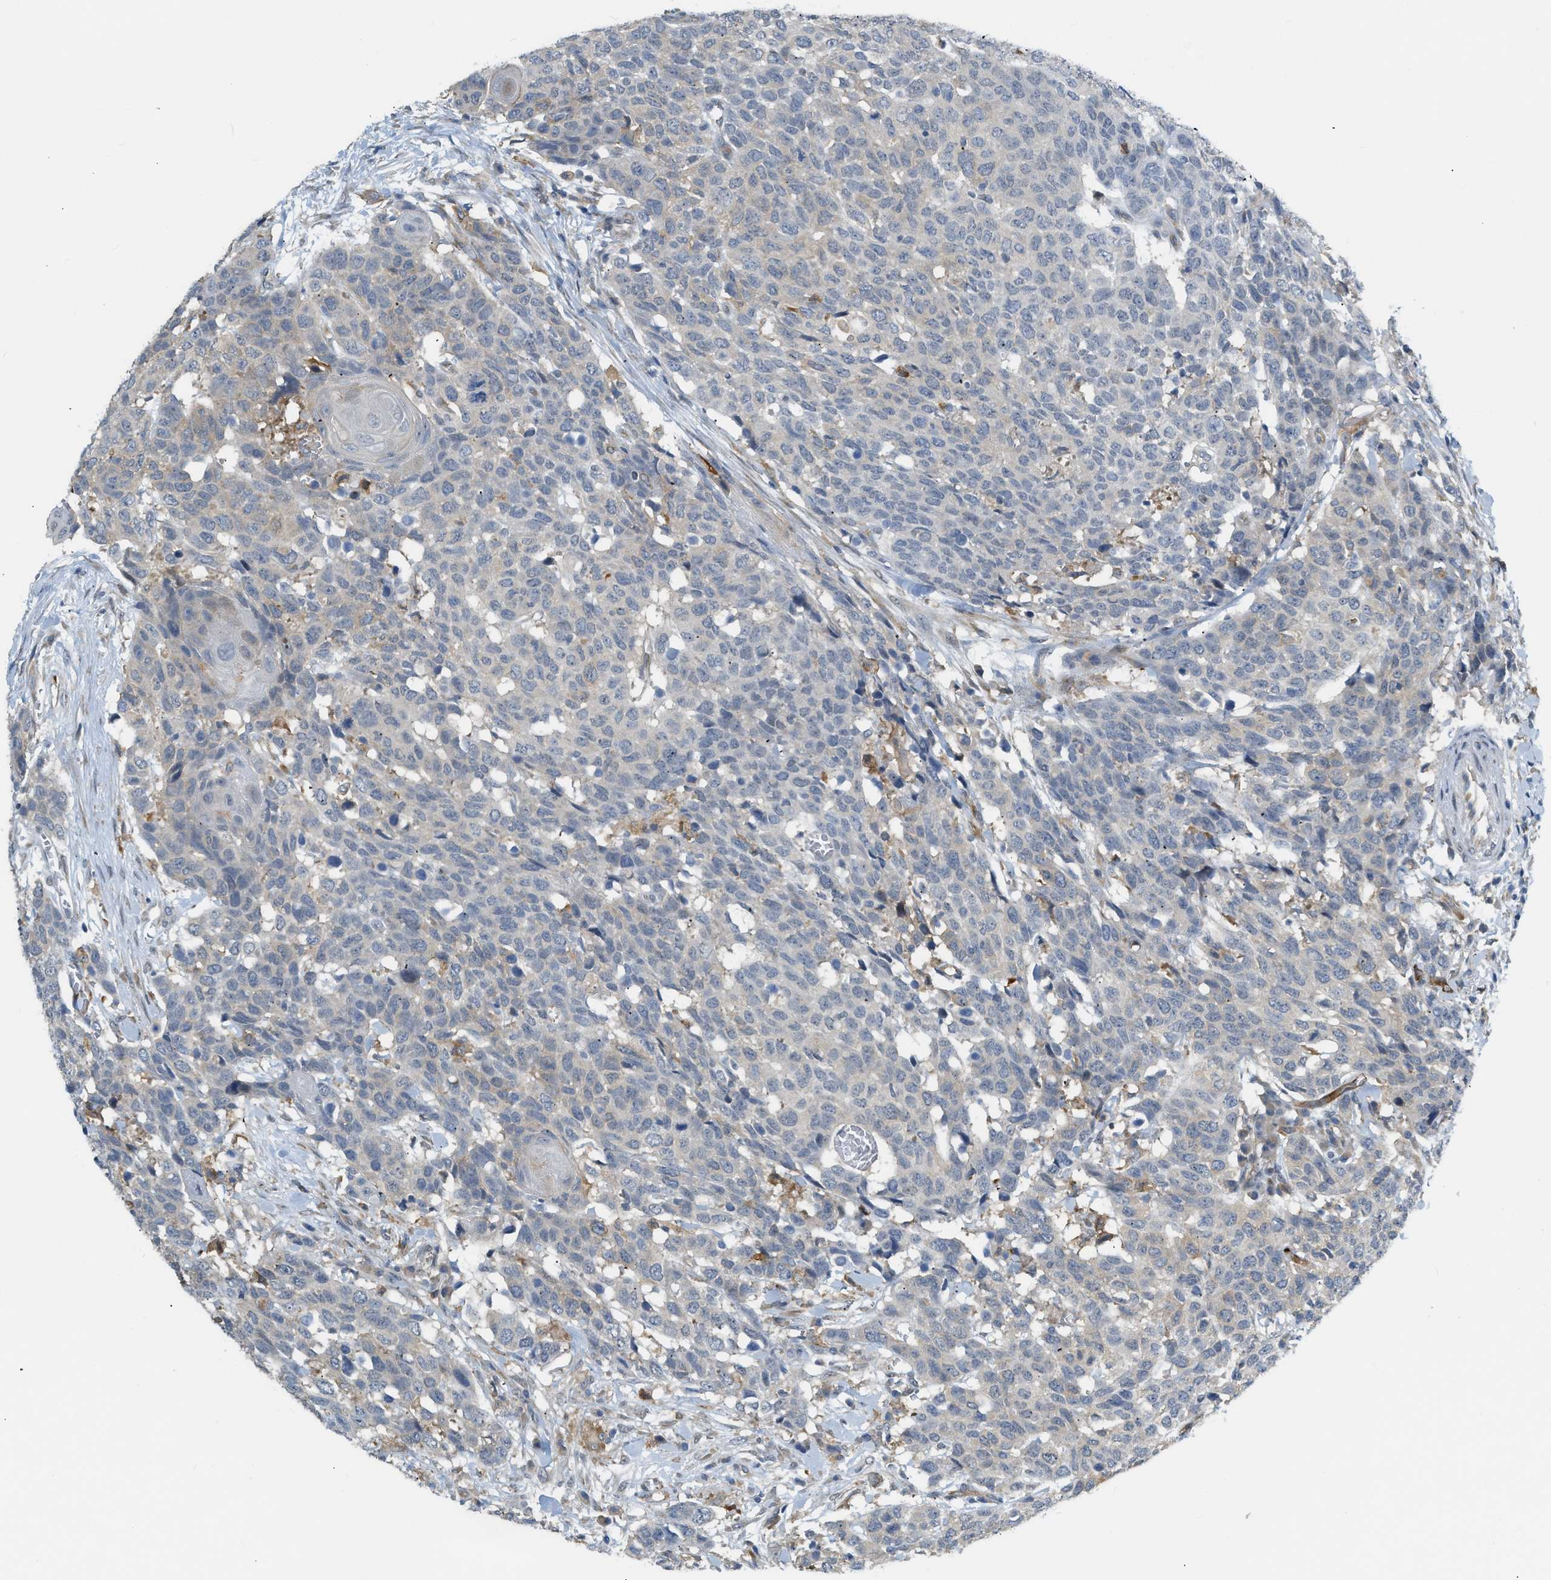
{"staining": {"intensity": "weak", "quantity": "<25%", "location": "cytoplasmic/membranous"}, "tissue": "head and neck cancer", "cell_type": "Tumor cells", "image_type": "cancer", "snomed": [{"axis": "morphology", "description": "Squamous cell carcinoma, NOS"}, {"axis": "topography", "description": "Head-Neck"}], "caption": "DAB (3,3'-diaminobenzidine) immunohistochemical staining of head and neck cancer shows no significant staining in tumor cells. (DAB IHC visualized using brightfield microscopy, high magnification).", "gene": "ZNF408", "patient": {"sex": "male", "age": 66}}